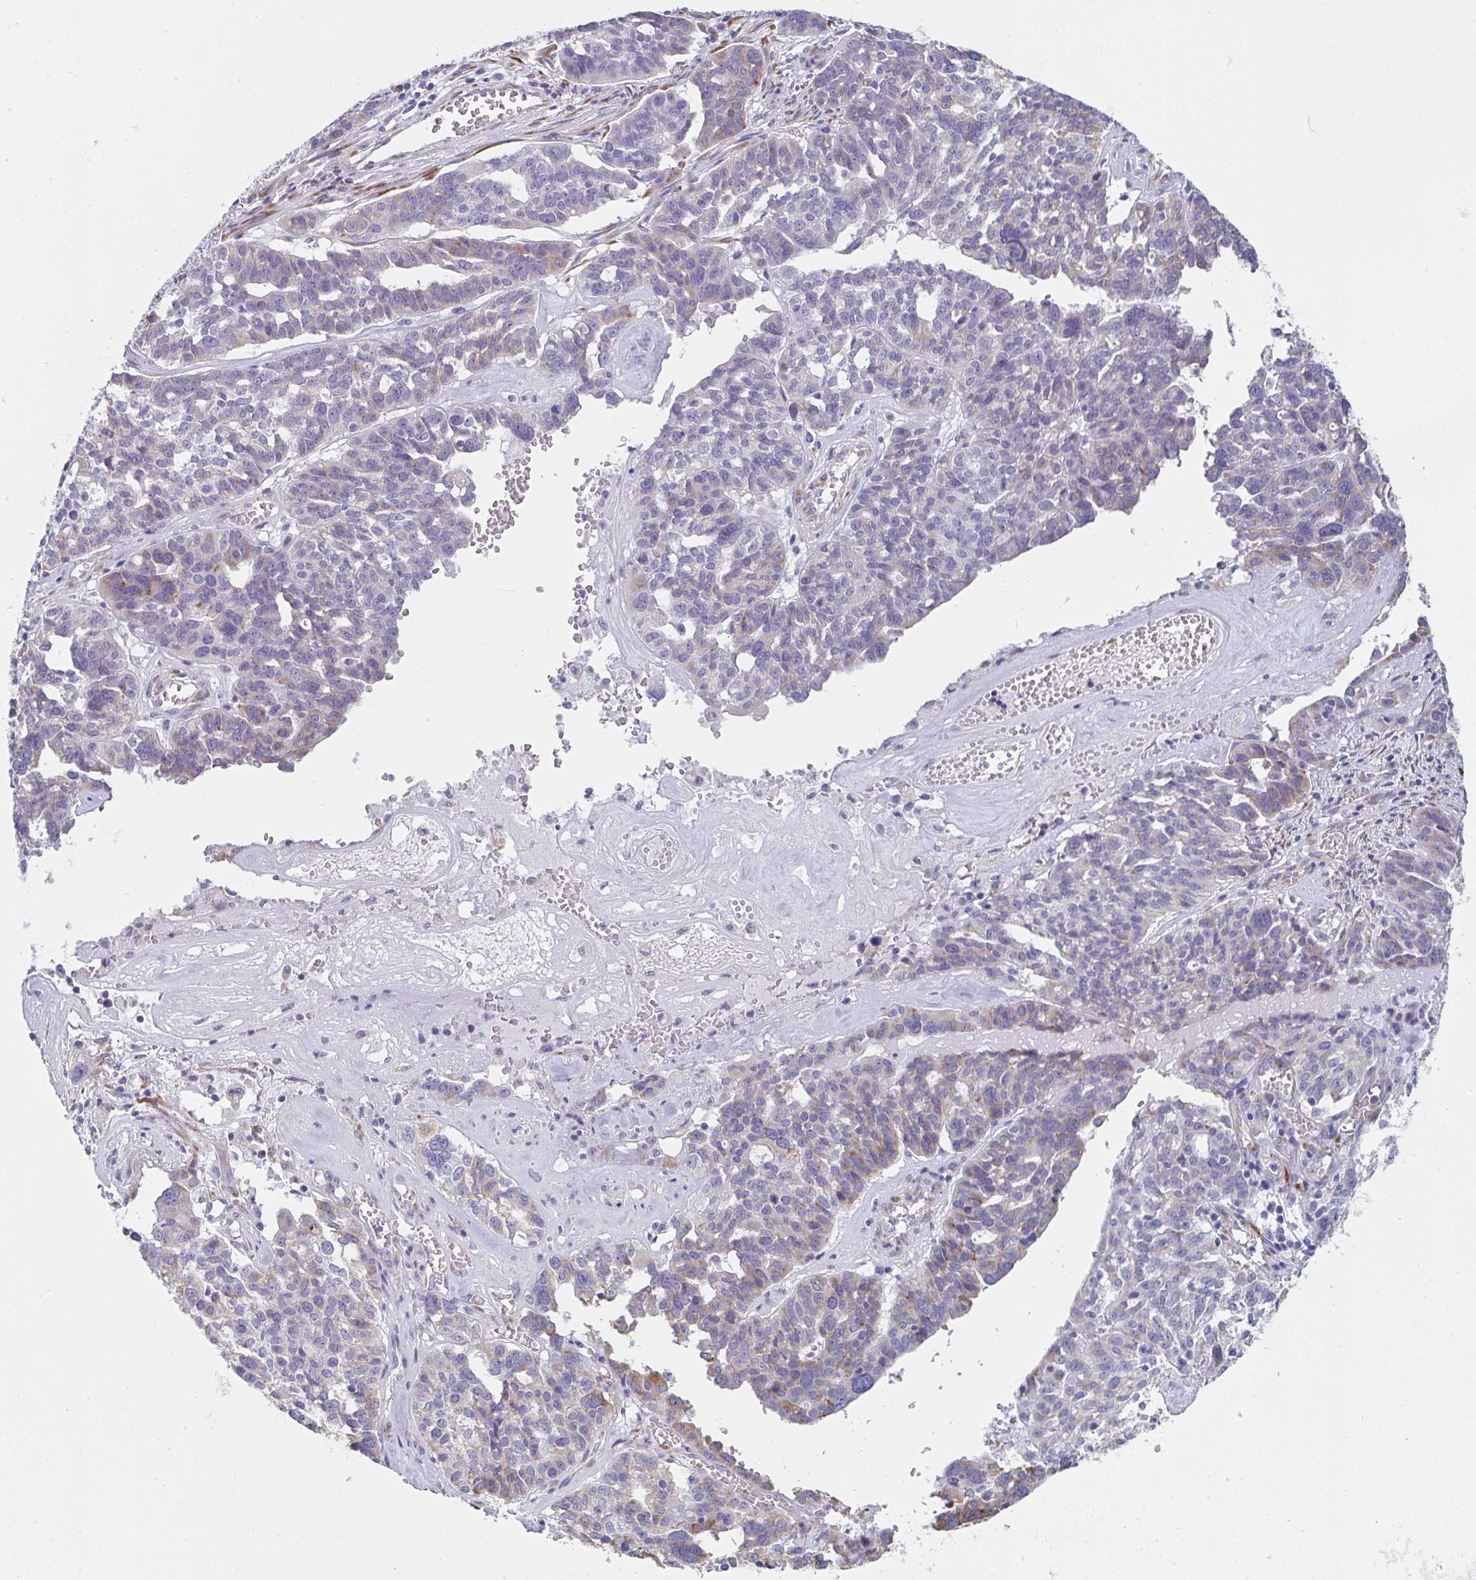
{"staining": {"intensity": "moderate", "quantity": "<25%", "location": "cytoplasmic/membranous"}, "tissue": "ovarian cancer", "cell_type": "Tumor cells", "image_type": "cancer", "snomed": [{"axis": "morphology", "description": "Cystadenocarcinoma, serous, NOS"}, {"axis": "topography", "description": "Ovary"}], "caption": "The histopathology image demonstrates immunohistochemical staining of ovarian cancer. There is moderate cytoplasmic/membranous expression is identified in about <25% of tumor cells. Nuclei are stained in blue.", "gene": "SHROOM1", "patient": {"sex": "female", "age": 59}}